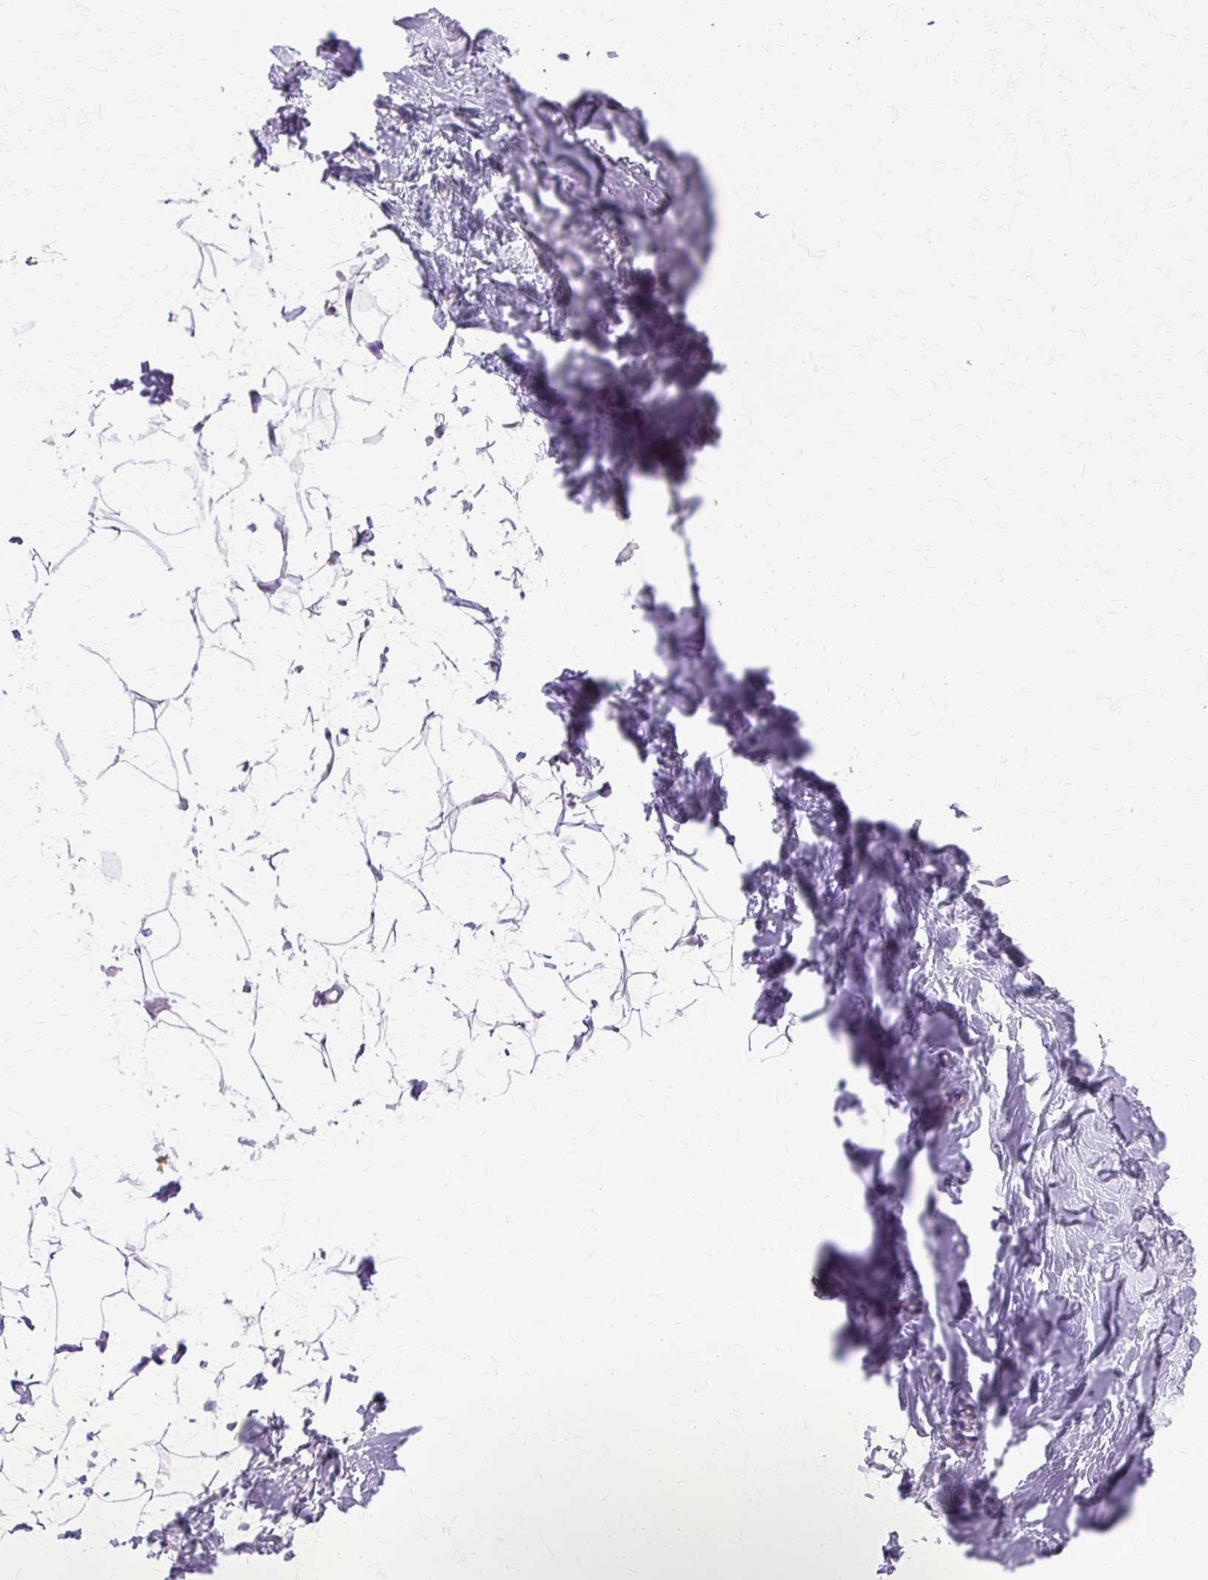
{"staining": {"intensity": "negative", "quantity": "none", "location": "none"}, "tissue": "breast", "cell_type": "Adipocytes", "image_type": "normal", "snomed": [{"axis": "morphology", "description": "Normal tissue, NOS"}, {"axis": "topography", "description": "Breast"}], "caption": "Immunohistochemical staining of normal human breast displays no significant staining in adipocytes. (DAB (3,3'-diaminobenzidine) IHC, high magnification).", "gene": "HSPA1A", "patient": {"sex": "female", "age": 23}}